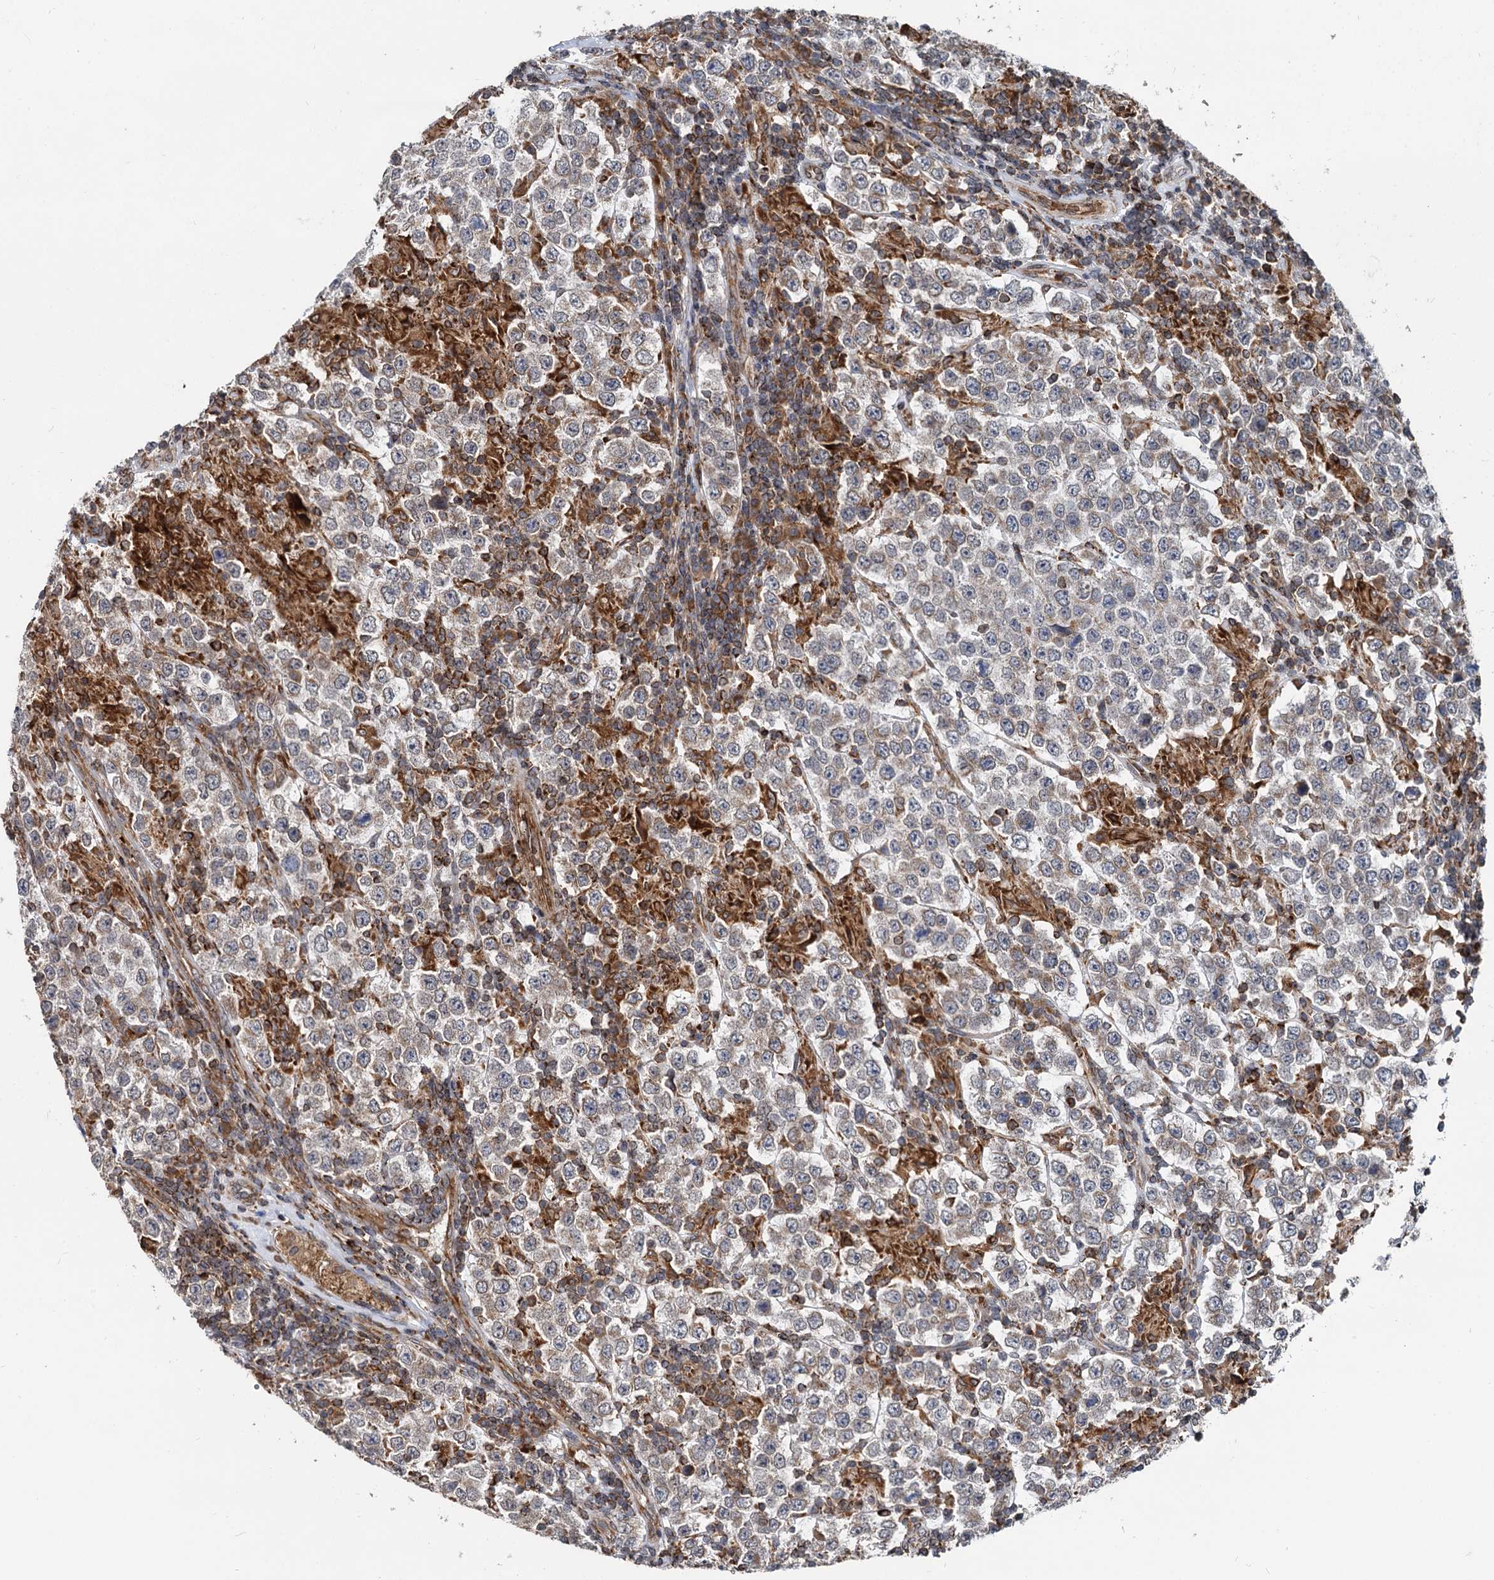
{"staining": {"intensity": "negative", "quantity": "none", "location": "none"}, "tissue": "testis cancer", "cell_type": "Tumor cells", "image_type": "cancer", "snomed": [{"axis": "morphology", "description": "Normal tissue, NOS"}, {"axis": "morphology", "description": "Urothelial carcinoma, High grade"}, {"axis": "morphology", "description": "Seminoma, NOS"}, {"axis": "morphology", "description": "Carcinoma, Embryonal, NOS"}, {"axis": "topography", "description": "Urinary bladder"}, {"axis": "topography", "description": "Testis"}], "caption": "Immunohistochemical staining of testis cancer shows no significant expression in tumor cells. (DAB (3,3'-diaminobenzidine) immunohistochemistry visualized using brightfield microscopy, high magnification).", "gene": "STIM1", "patient": {"sex": "male", "age": 41}}